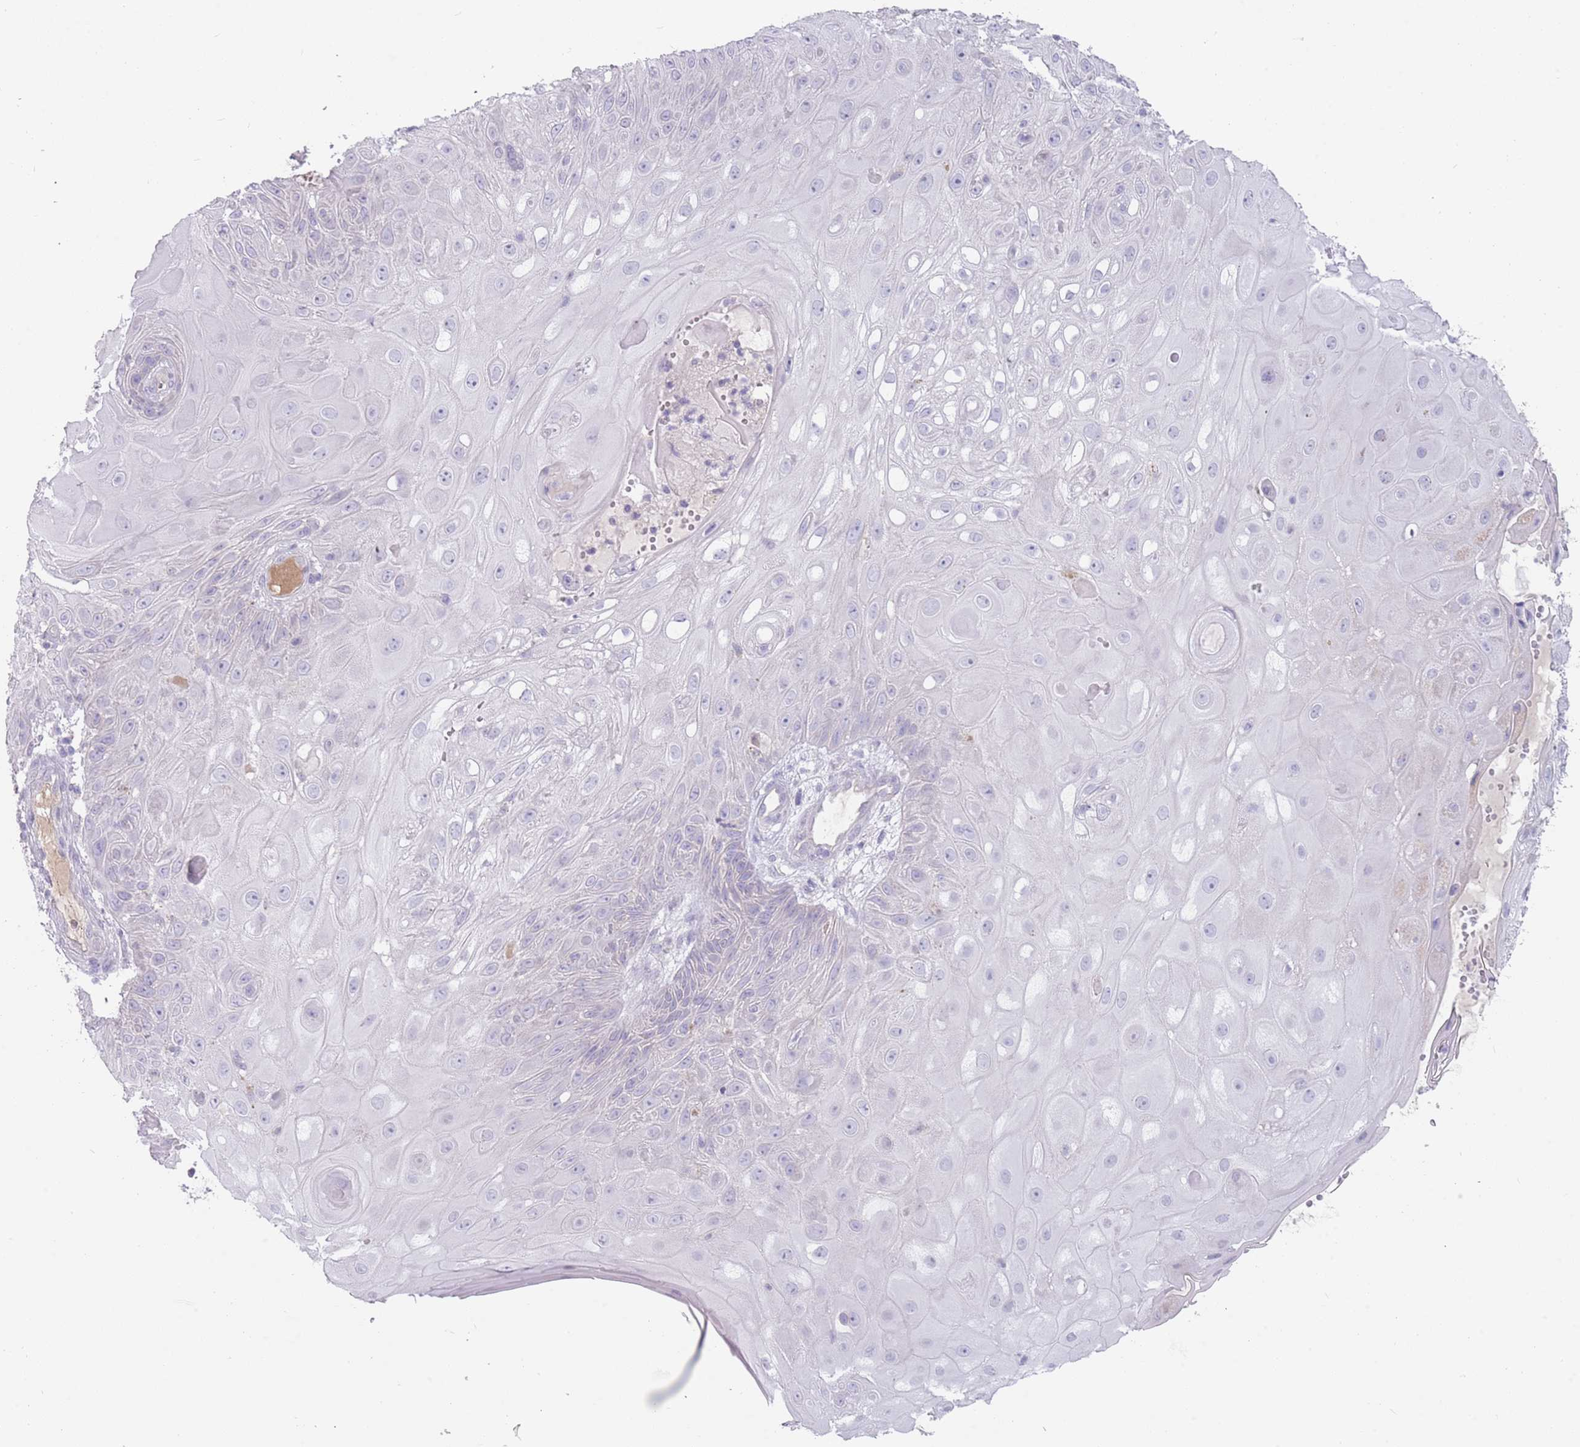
{"staining": {"intensity": "negative", "quantity": "none", "location": "none"}, "tissue": "skin cancer", "cell_type": "Tumor cells", "image_type": "cancer", "snomed": [{"axis": "morphology", "description": "Normal tissue, NOS"}, {"axis": "morphology", "description": "Squamous cell carcinoma, NOS"}, {"axis": "topography", "description": "Skin"}, {"axis": "topography", "description": "Cartilage tissue"}], "caption": "There is no significant expression in tumor cells of squamous cell carcinoma (skin). (DAB (3,3'-diaminobenzidine) immunohistochemistry (IHC) visualized using brightfield microscopy, high magnification).", "gene": "DDX4", "patient": {"sex": "female", "age": 79}}